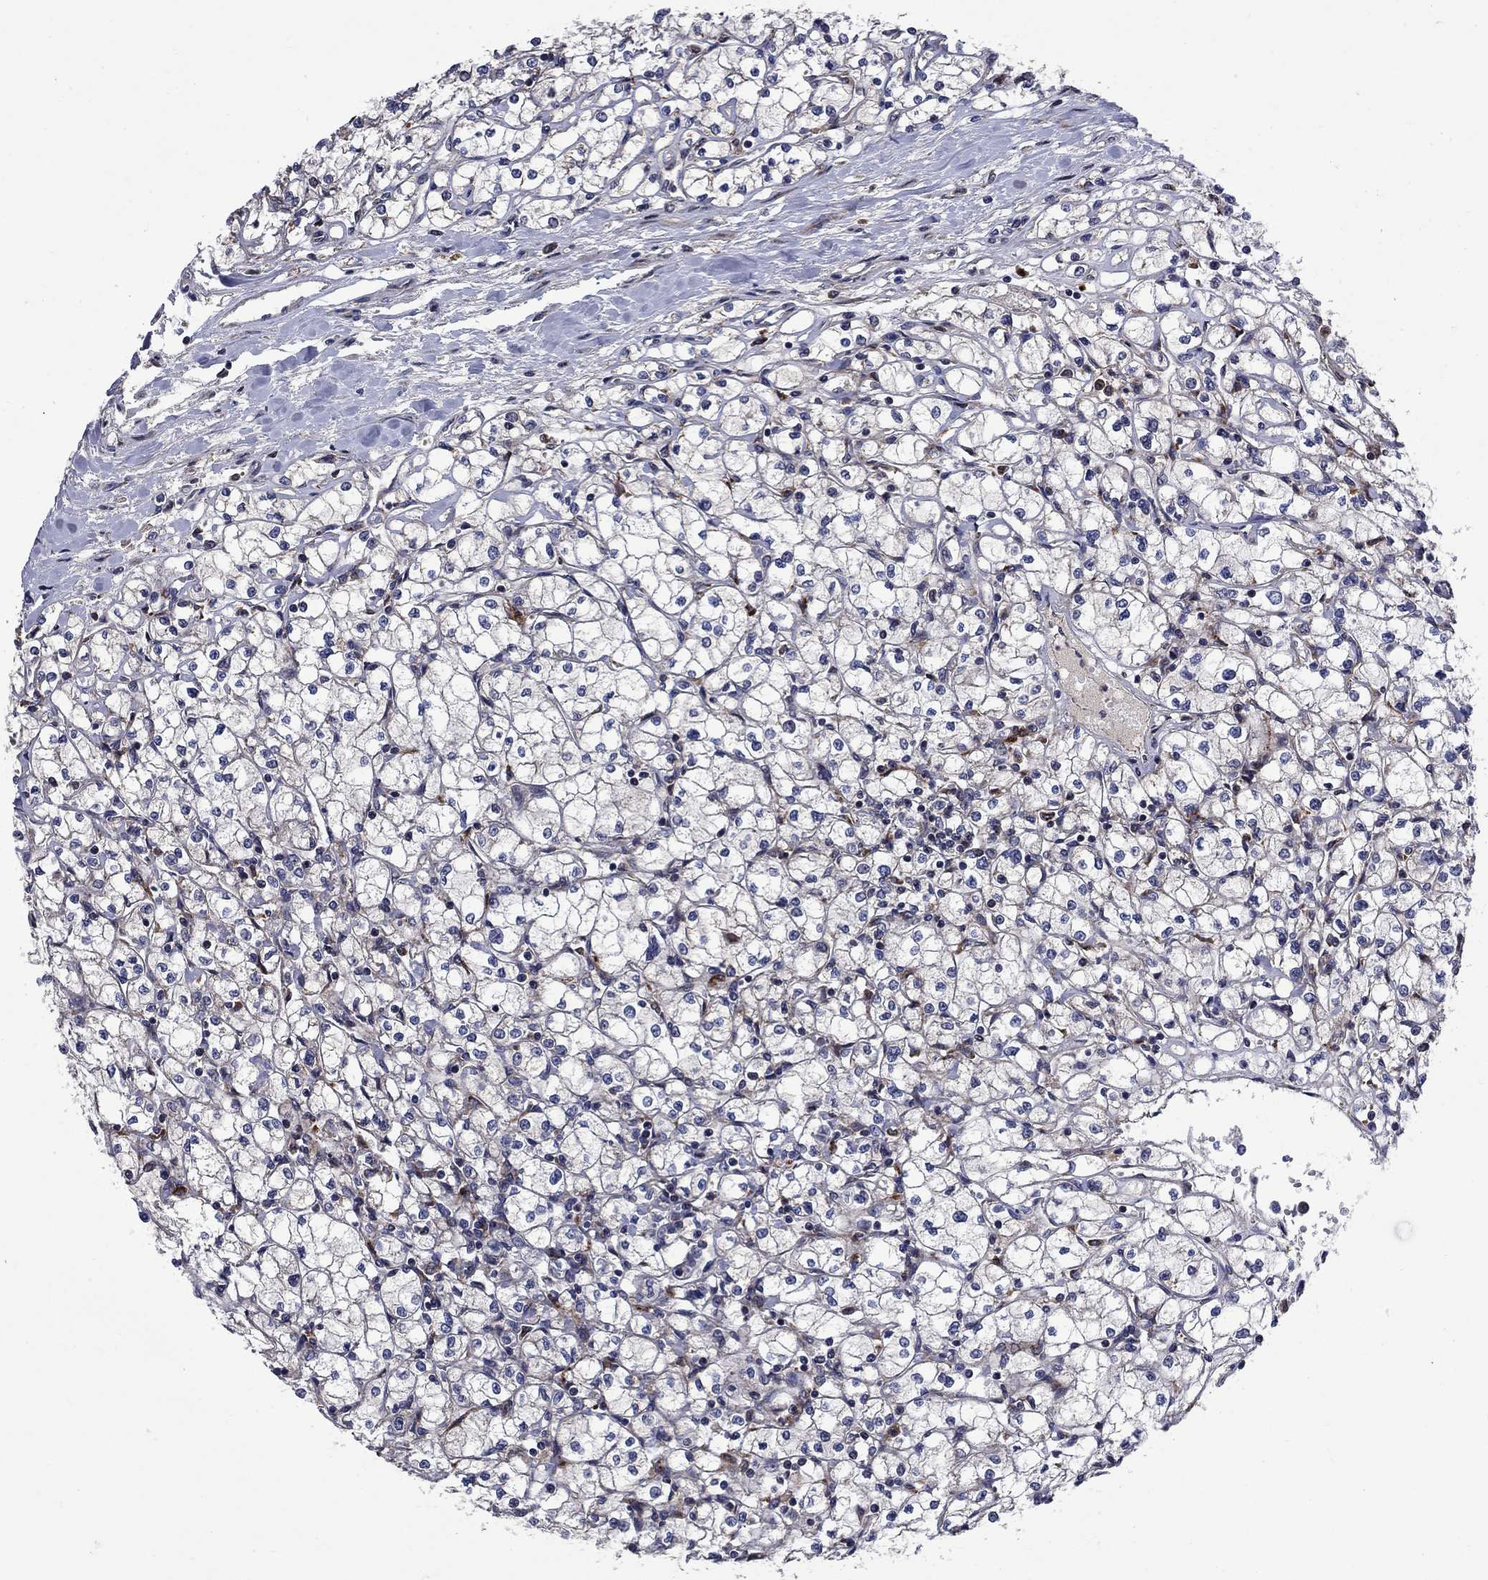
{"staining": {"intensity": "negative", "quantity": "none", "location": "none"}, "tissue": "renal cancer", "cell_type": "Tumor cells", "image_type": "cancer", "snomed": [{"axis": "morphology", "description": "Adenocarcinoma, NOS"}, {"axis": "topography", "description": "Kidney"}], "caption": "Image shows no protein positivity in tumor cells of renal adenocarcinoma tissue.", "gene": "AGTPBP1", "patient": {"sex": "male", "age": 67}}